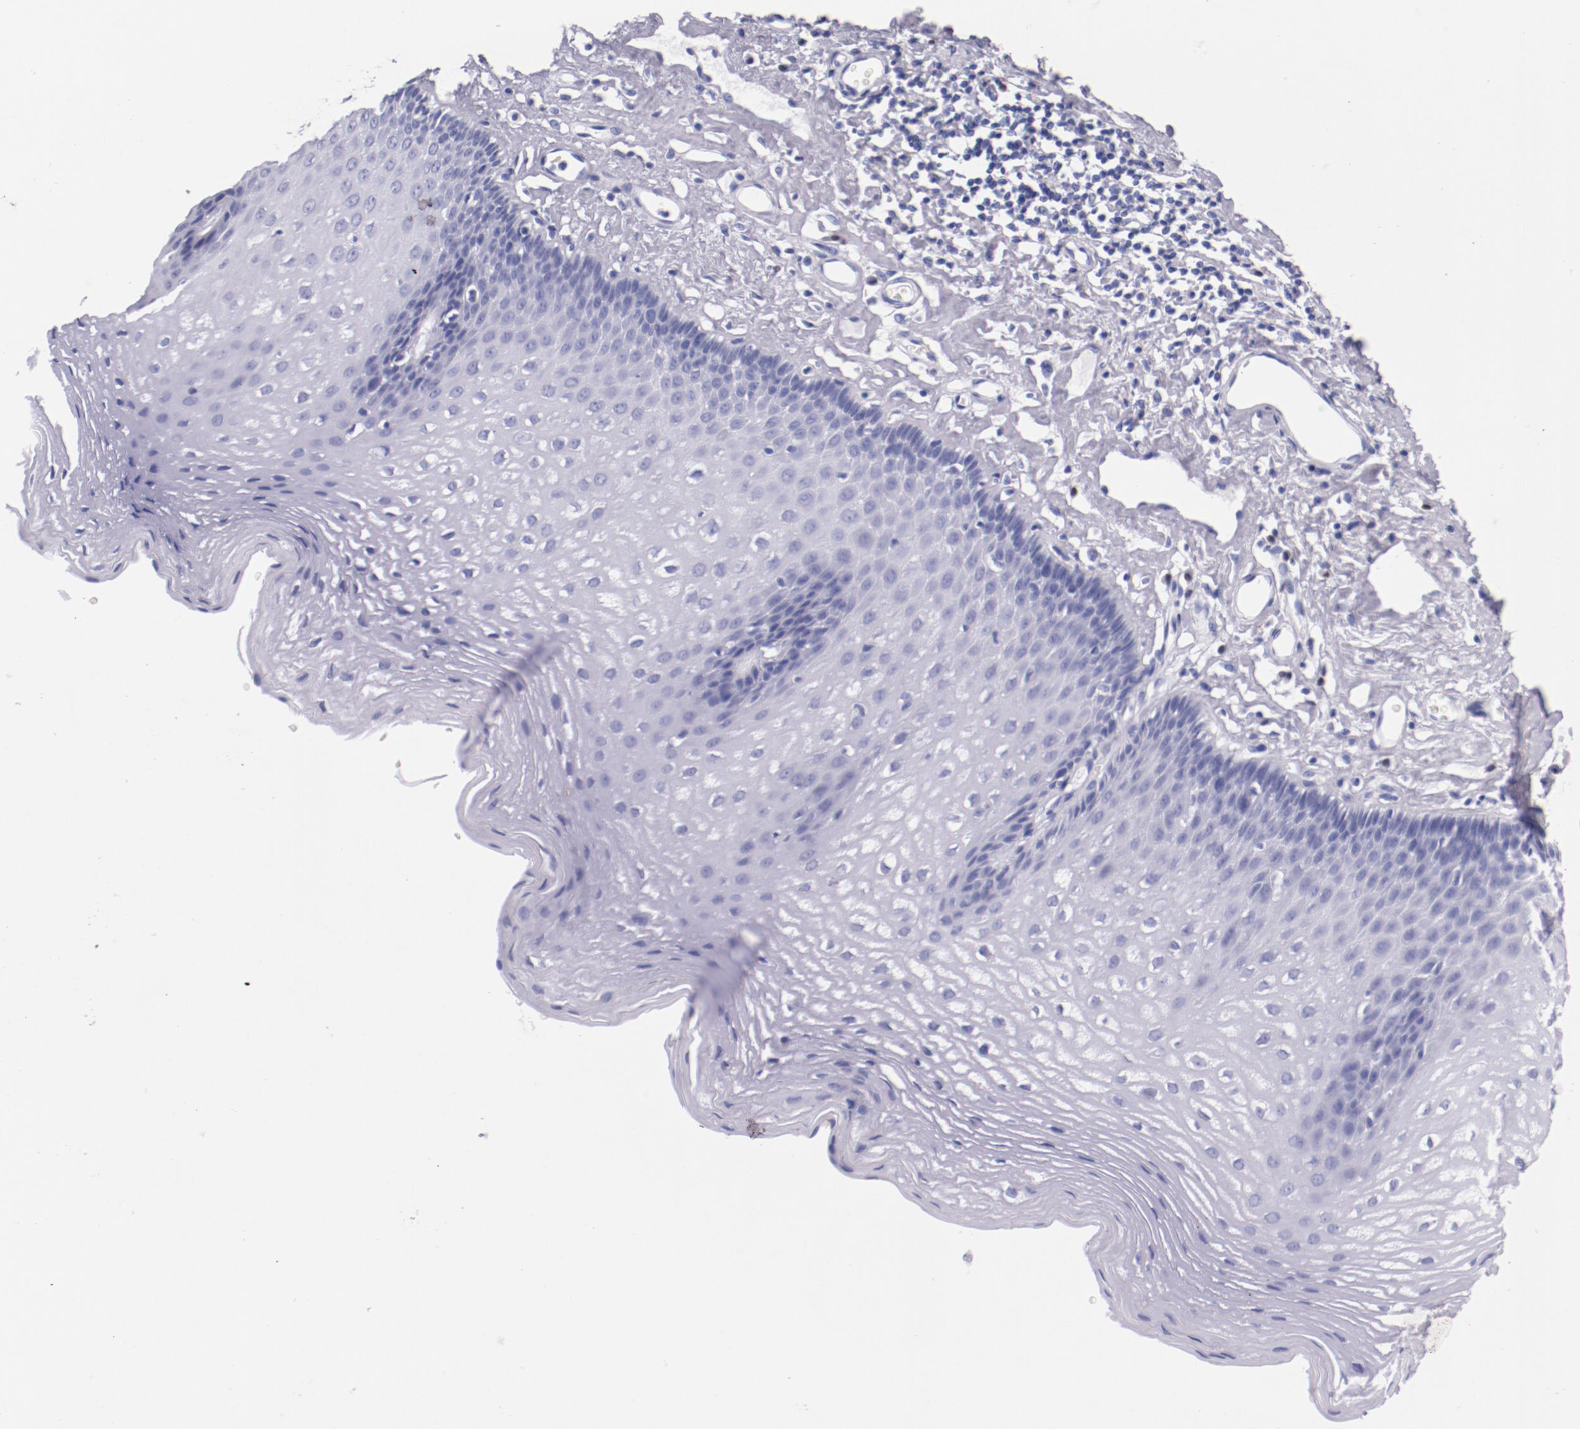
{"staining": {"intensity": "negative", "quantity": "none", "location": "none"}, "tissue": "esophagus", "cell_type": "Squamous epithelial cells", "image_type": "normal", "snomed": [{"axis": "morphology", "description": "Normal tissue, NOS"}, {"axis": "topography", "description": "Esophagus"}], "caption": "IHC micrograph of benign esophagus: esophagus stained with DAB (3,3'-diaminobenzidine) displays no significant protein staining in squamous epithelial cells.", "gene": "IRF4", "patient": {"sex": "female", "age": 70}}